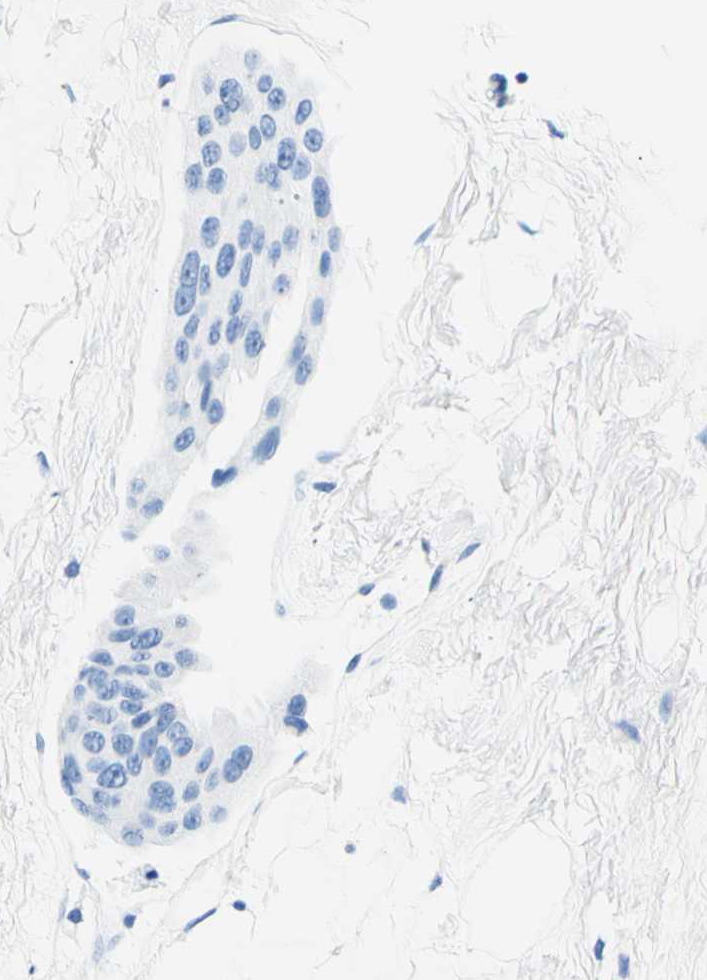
{"staining": {"intensity": "negative", "quantity": "none", "location": "none"}, "tissue": "breast cancer", "cell_type": "Tumor cells", "image_type": "cancer", "snomed": [{"axis": "morphology", "description": "Normal tissue, NOS"}, {"axis": "morphology", "description": "Duct carcinoma"}, {"axis": "topography", "description": "Breast"}], "caption": "Image shows no significant protein staining in tumor cells of breast cancer (invasive ductal carcinoma). (DAB IHC, high magnification).", "gene": "MYH2", "patient": {"sex": "female", "age": 39}}